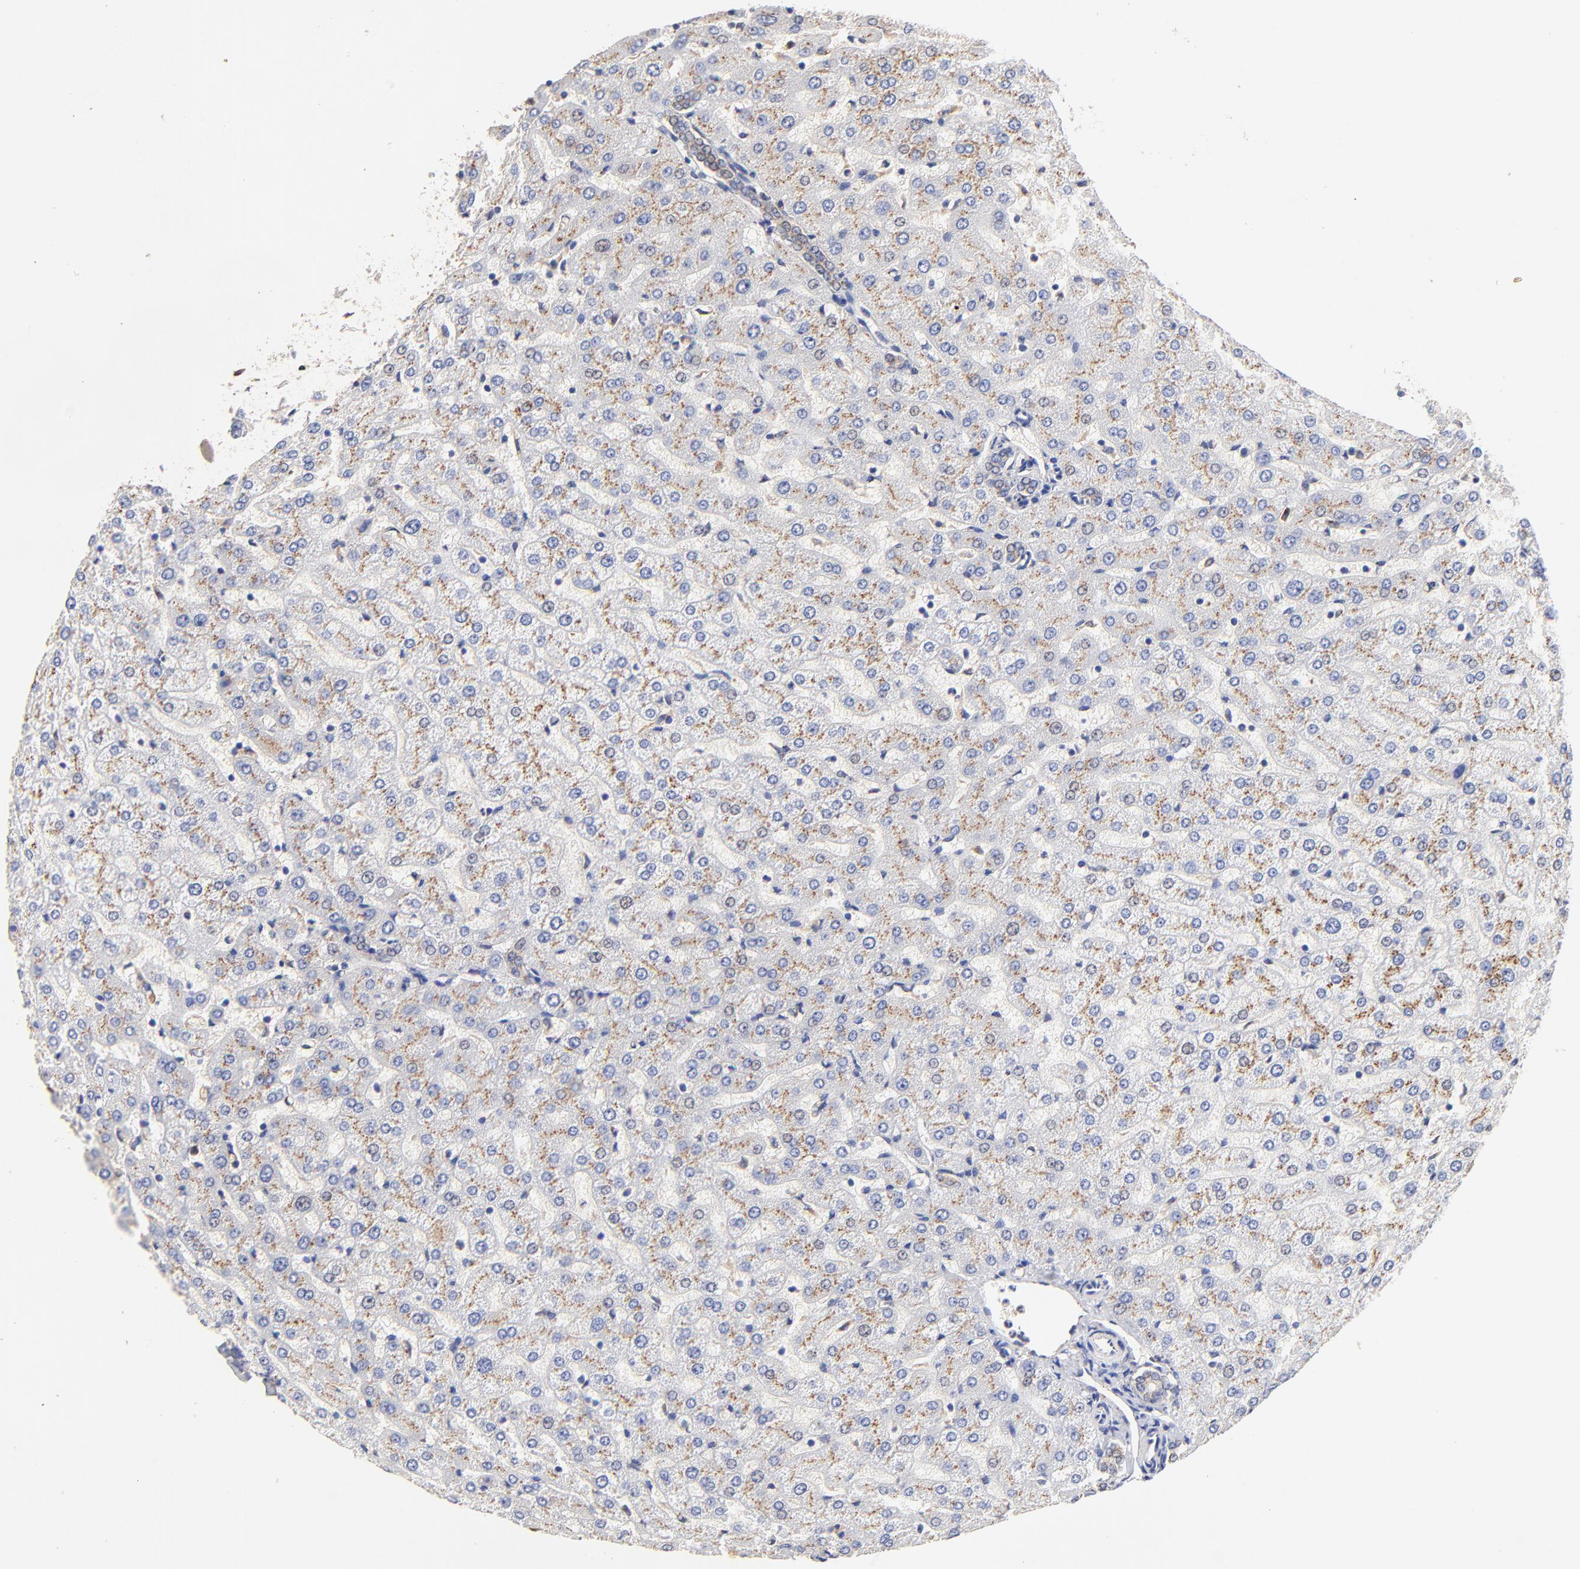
{"staining": {"intensity": "weak", "quantity": ">75%", "location": "cytoplasmic/membranous"}, "tissue": "liver", "cell_type": "Cholangiocytes", "image_type": "normal", "snomed": [{"axis": "morphology", "description": "Normal tissue, NOS"}, {"axis": "morphology", "description": "Fibrosis, NOS"}, {"axis": "topography", "description": "Liver"}], "caption": "IHC of benign liver displays low levels of weak cytoplasmic/membranous expression in about >75% of cholangiocytes. IHC stains the protein of interest in brown and the nuclei are stained blue.", "gene": "FMNL3", "patient": {"sex": "female", "age": 29}}